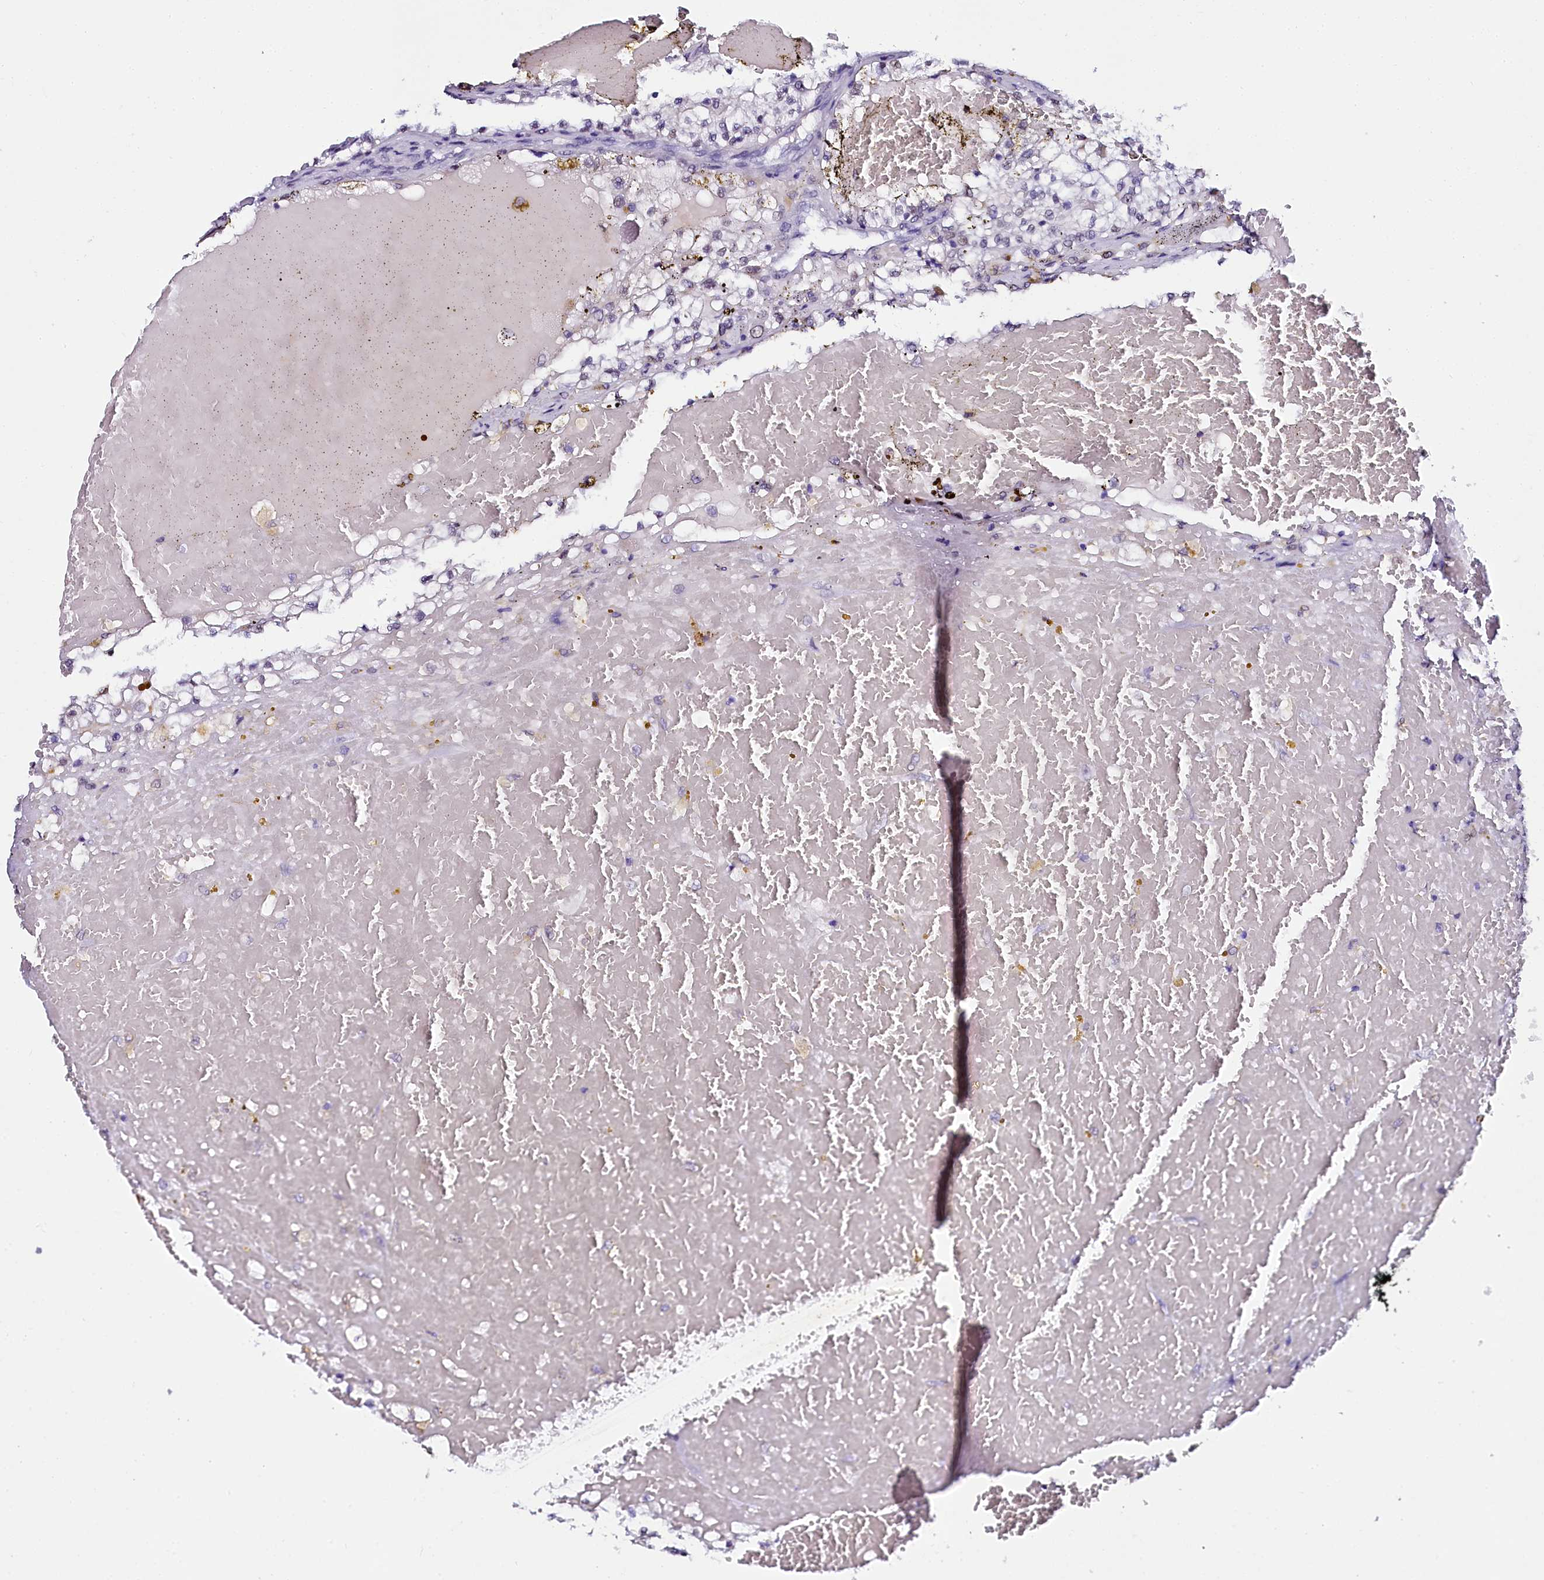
{"staining": {"intensity": "negative", "quantity": "none", "location": "none"}, "tissue": "renal cancer", "cell_type": "Tumor cells", "image_type": "cancer", "snomed": [{"axis": "morphology", "description": "Normal tissue, NOS"}, {"axis": "morphology", "description": "Adenocarcinoma, NOS"}, {"axis": "topography", "description": "Kidney"}], "caption": "Immunohistochemical staining of human renal adenocarcinoma displays no significant expression in tumor cells.", "gene": "SORD", "patient": {"sex": "male", "age": 68}}